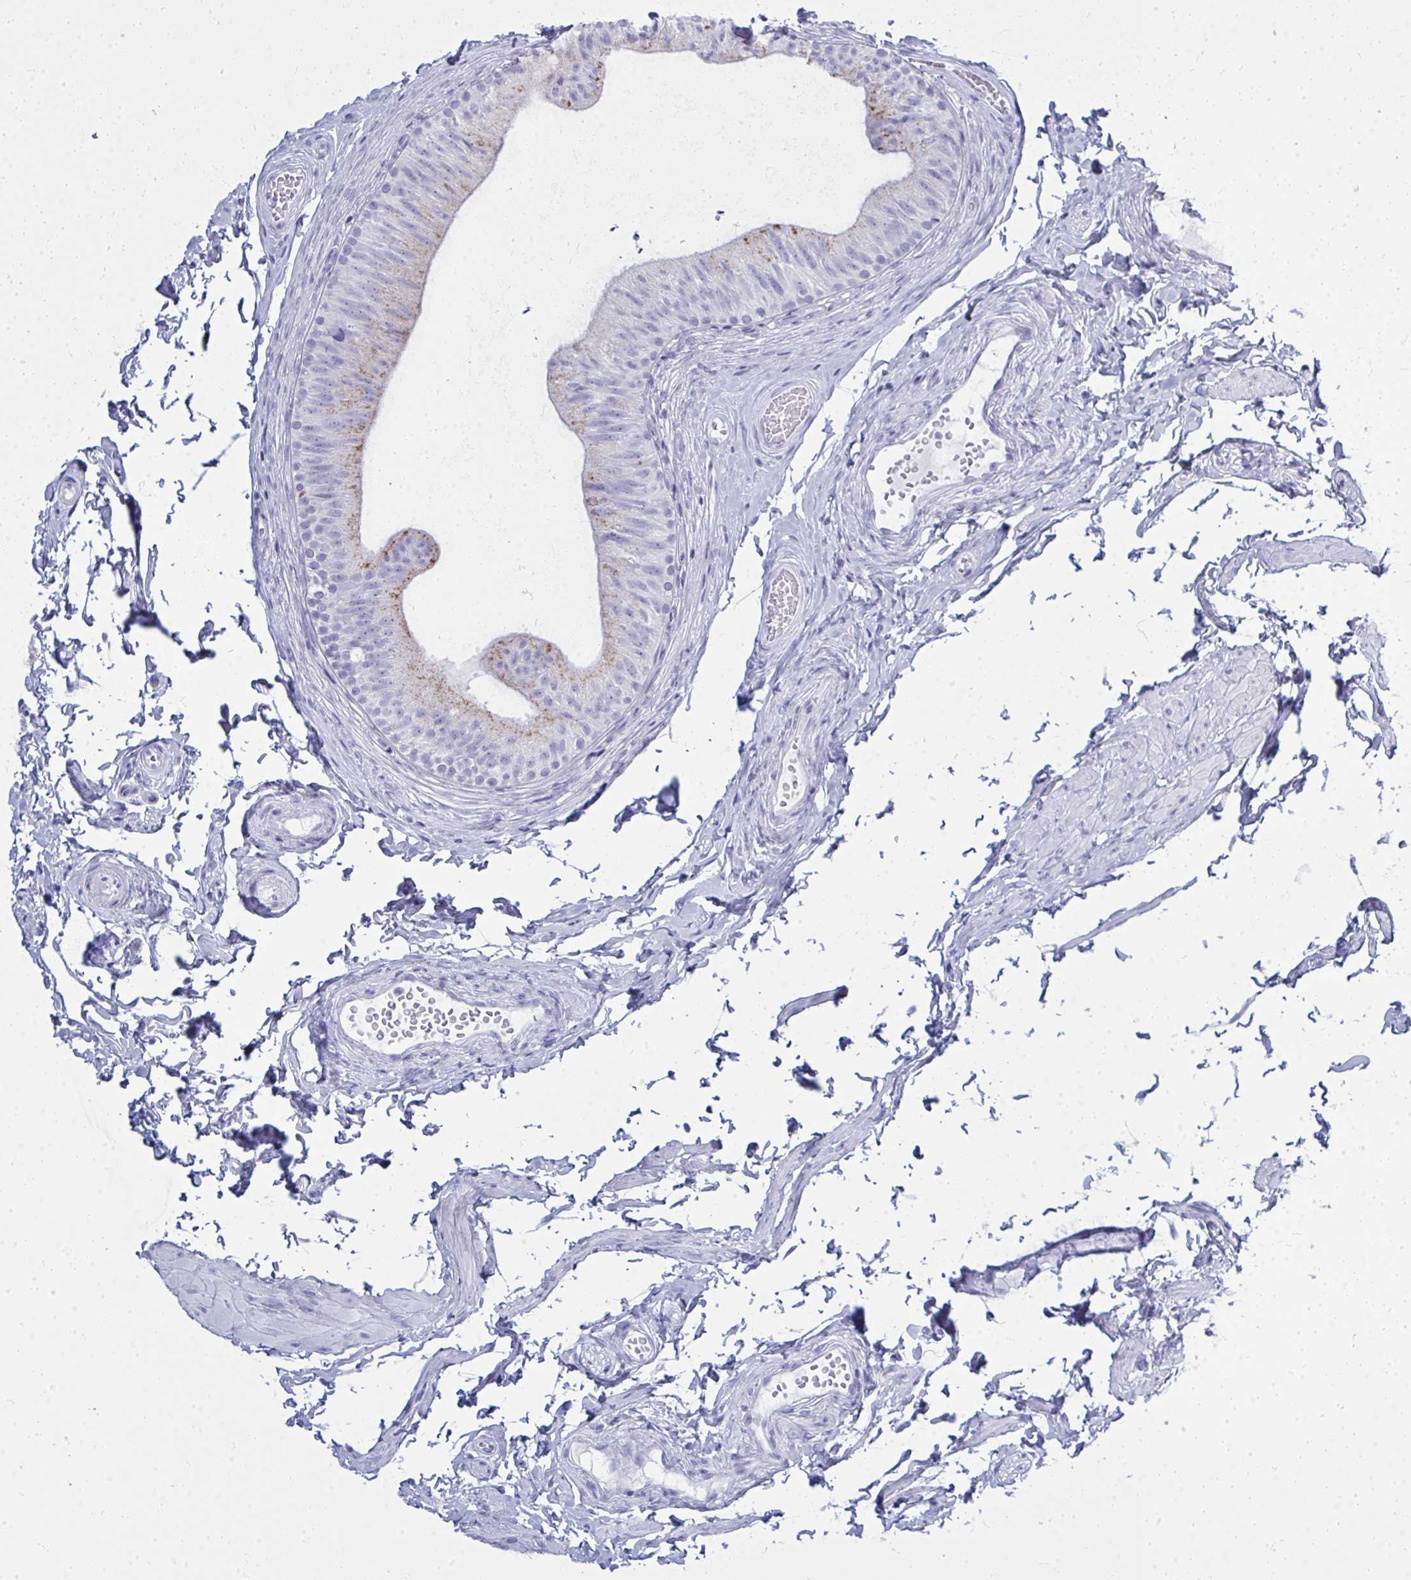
{"staining": {"intensity": "weak", "quantity": "25%-75%", "location": "cytoplasmic/membranous"}, "tissue": "epididymis", "cell_type": "Glandular cells", "image_type": "normal", "snomed": [{"axis": "morphology", "description": "Normal tissue, NOS"}, {"axis": "topography", "description": "Epididymis, spermatic cord, NOS"}, {"axis": "topography", "description": "Epididymis"}, {"axis": "topography", "description": "Peripheral nerve tissue"}], "caption": "This is a photomicrograph of IHC staining of unremarkable epididymis, which shows weak positivity in the cytoplasmic/membranous of glandular cells.", "gene": "QDPR", "patient": {"sex": "male", "age": 29}}